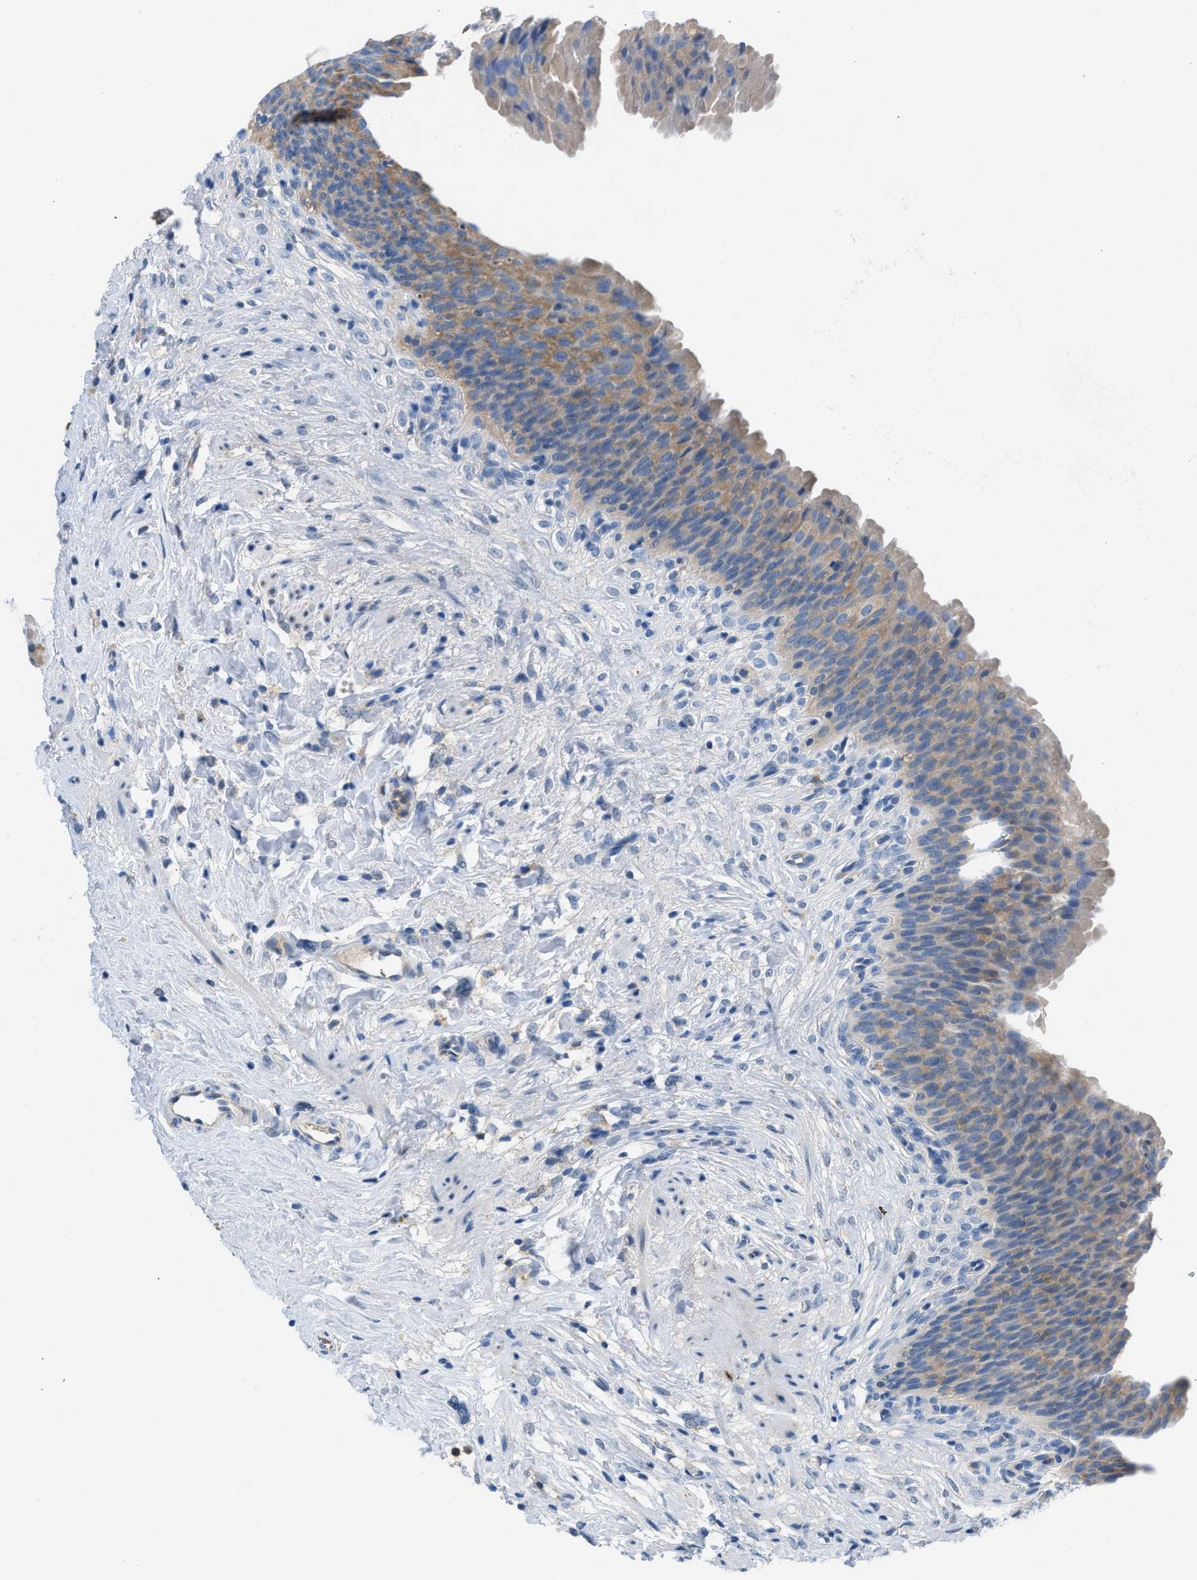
{"staining": {"intensity": "weak", "quantity": ">75%", "location": "cytoplasmic/membranous"}, "tissue": "urinary bladder", "cell_type": "Urothelial cells", "image_type": "normal", "snomed": [{"axis": "morphology", "description": "Normal tissue, NOS"}, {"axis": "topography", "description": "Urinary bladder"}], "caption": "A low amount of weak cytoplasmic/membranous positivity is appreciated in approximately >75% of urothelial cells in normal urinary bladder.", "gene": "BNC2", "patient": {"sex": "female", "age": 79}}